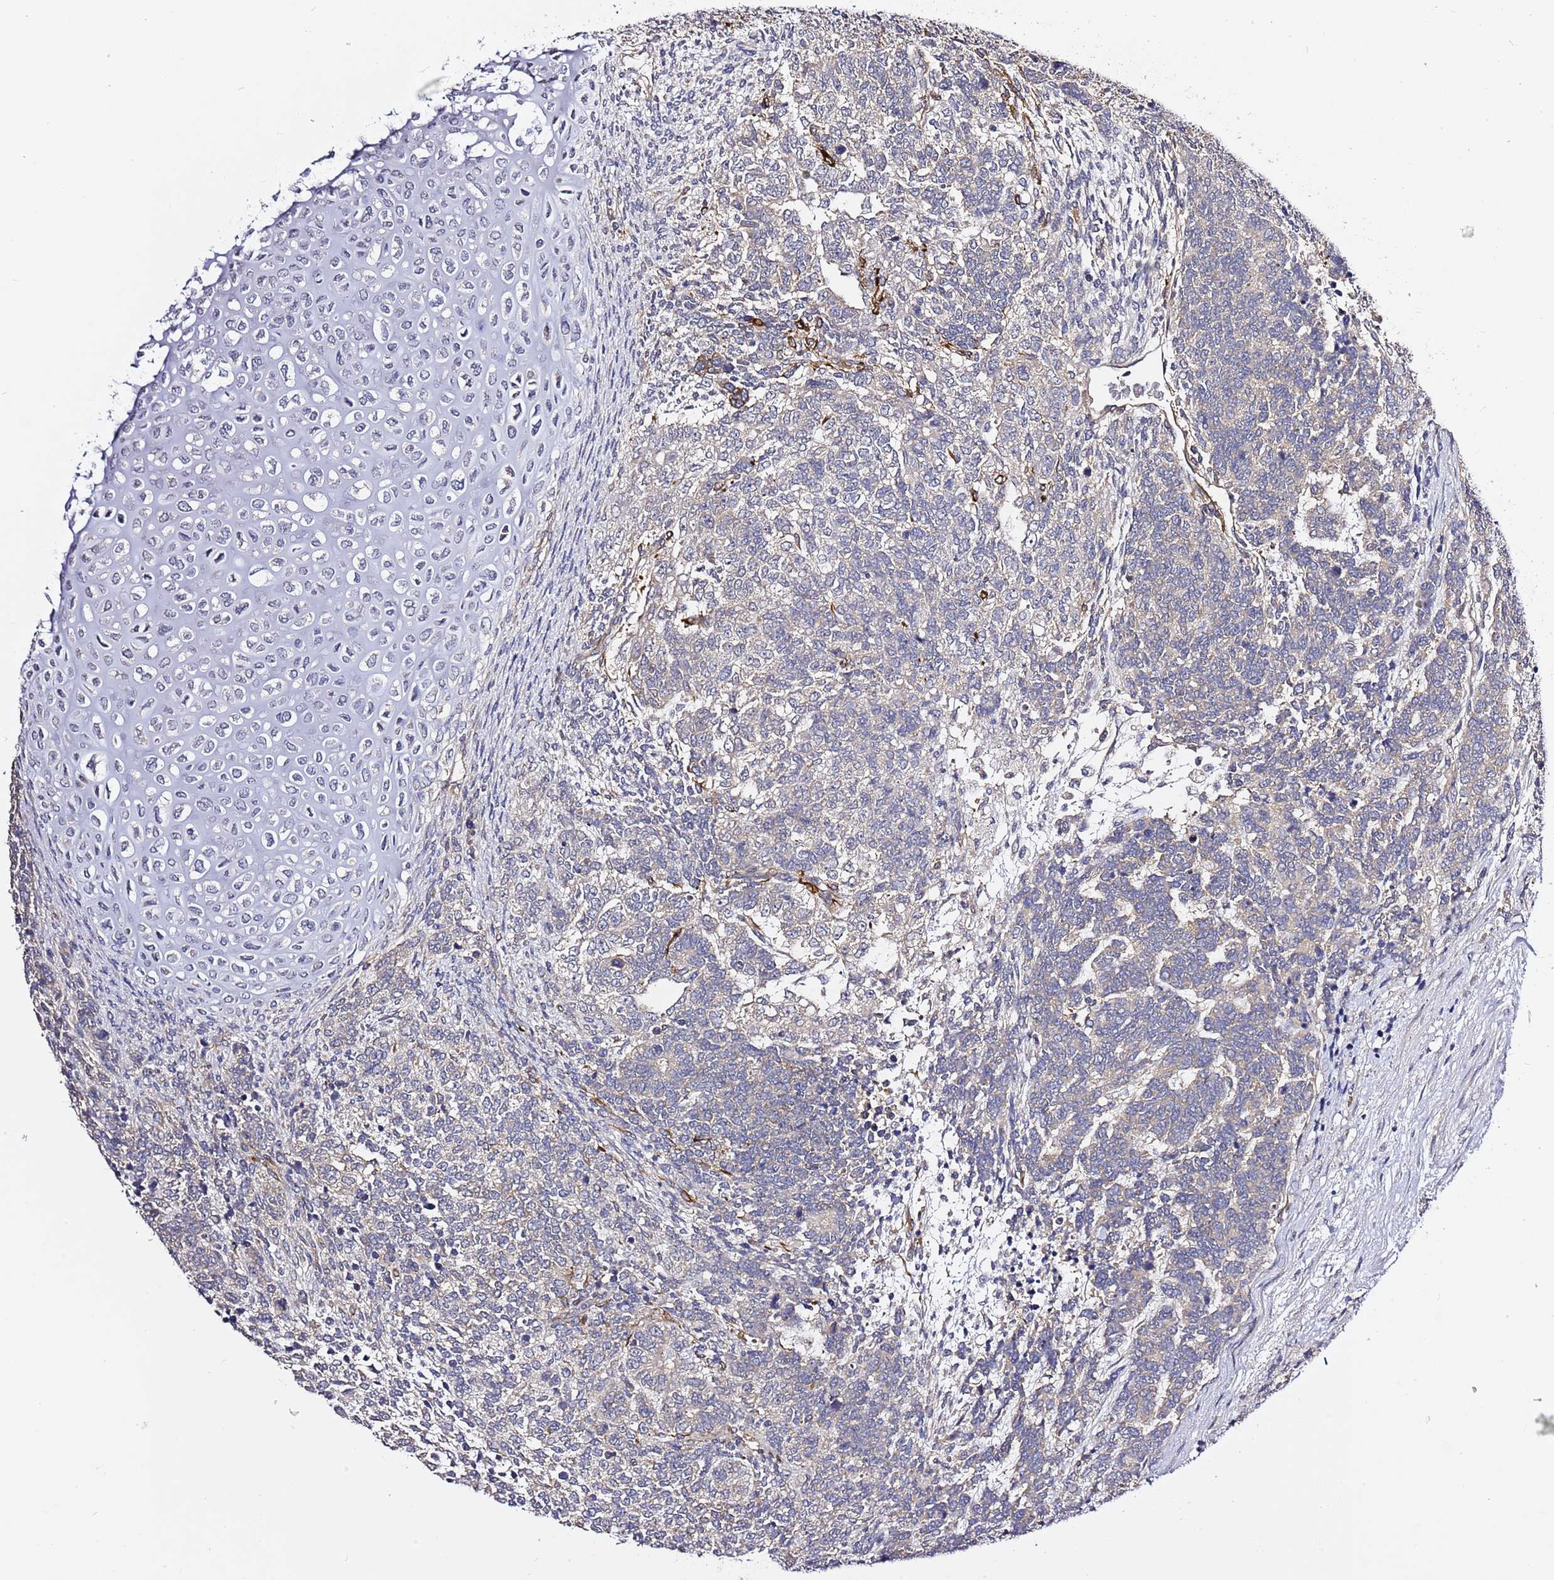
{"staining": {"intensity": "negative", "quantity": "none", "location": "none"}, "tissue": "testis cancer", "cell_type": "Tumor cells", "image_type": "cancer", "snomed": [{"axis": "morphology", "description": "Carcinoma, Embryonal, NOS"}, {"axis": "topography", "description": "Testis"}], "caption": "Photomicrograph shows no protein positivity in tumor cells of testis embryonal carcinoma tissue.", "gene": "RFK", "patient": {"sex": "male", "age": 23}}